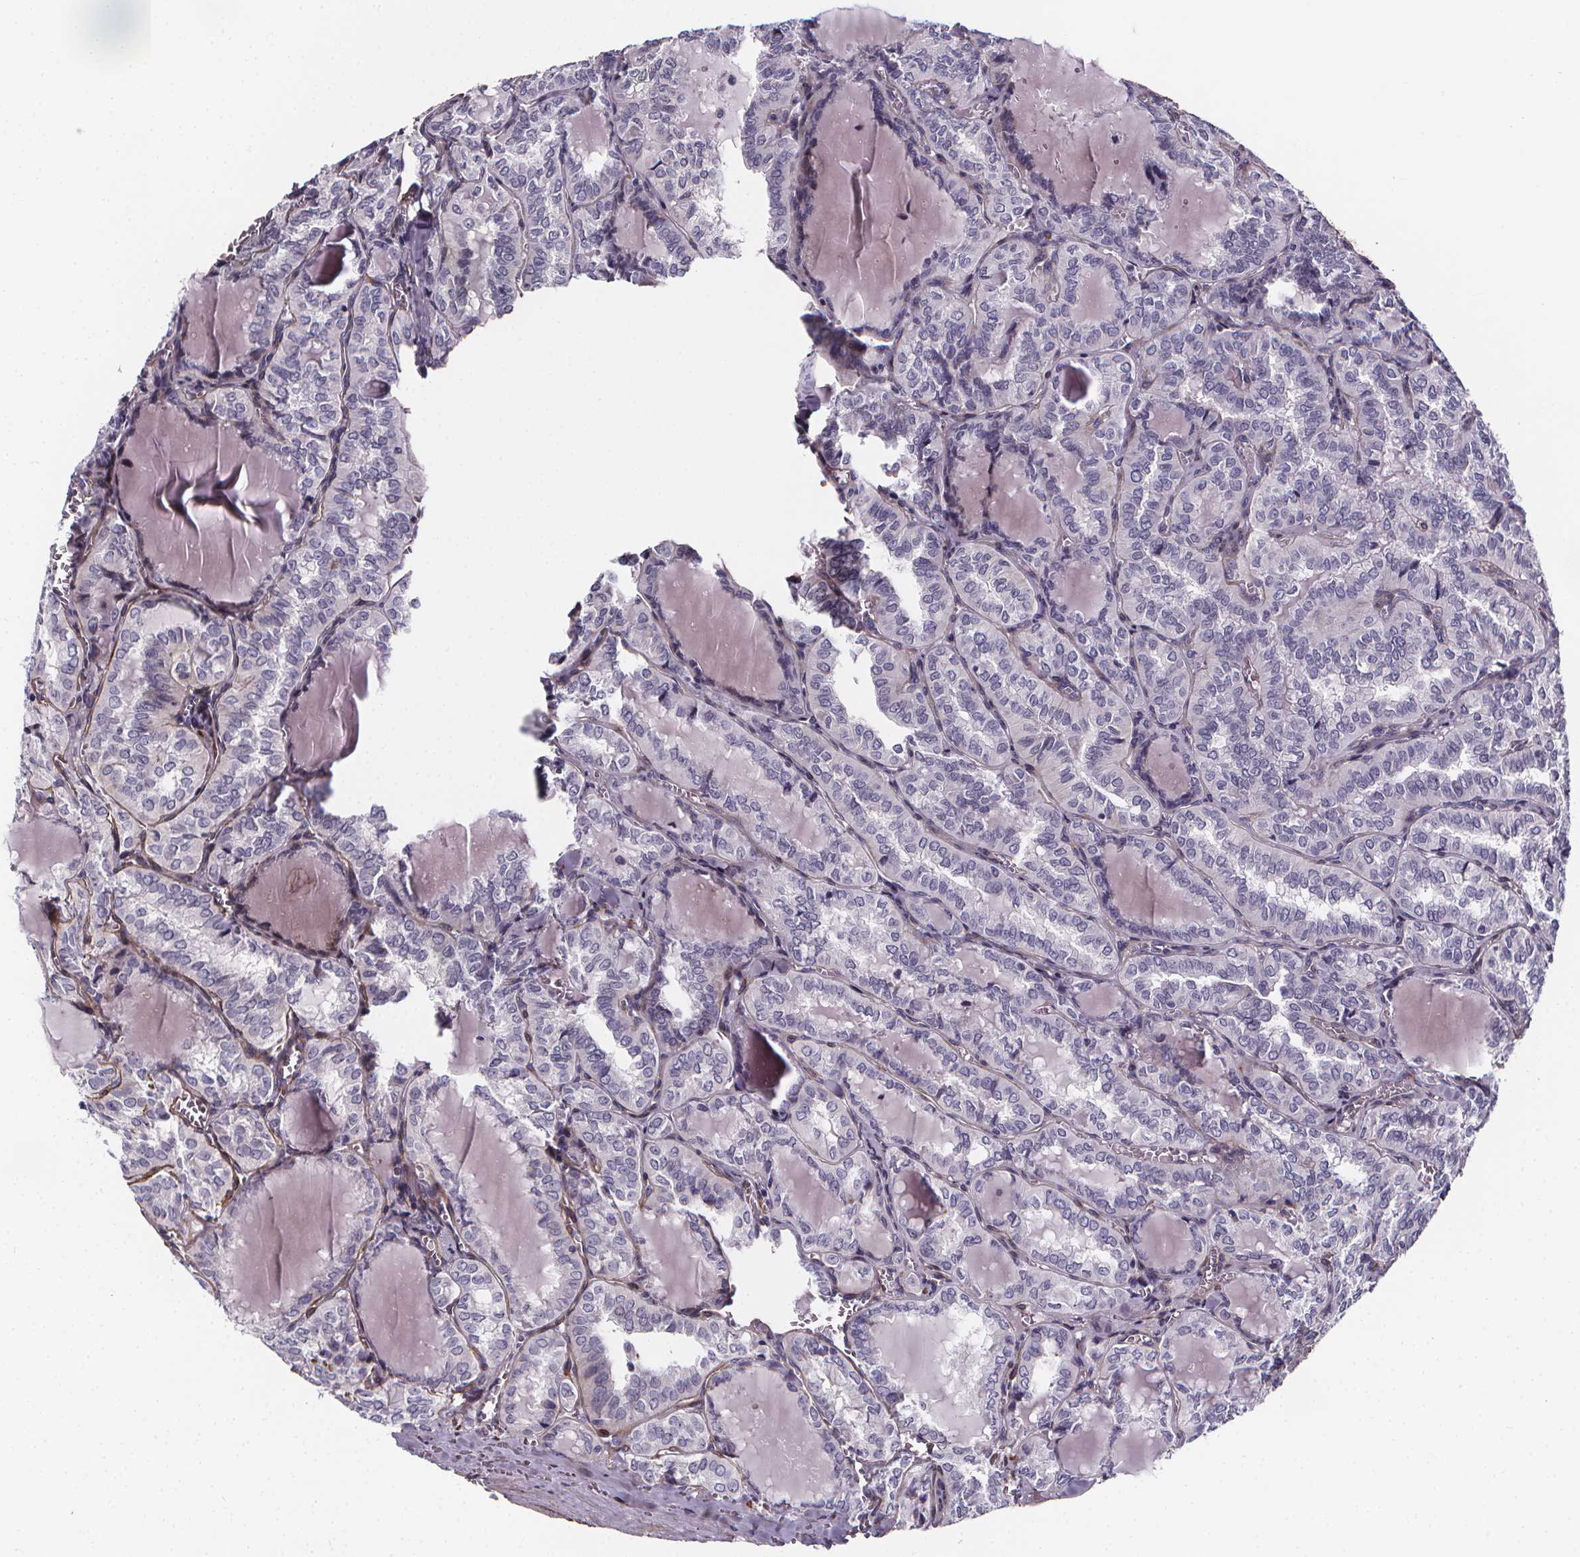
{"staining": {"intensity": "negative", "quantity": "none", "location": "none"}, "tissue": "thyroid cancer", "cell_type": "Tumor cells", "image_type": "cancer", "snomed": [{"axis": "morphology", "description": "Papillary adenocarcinoma, NOS"}, {"axis": "topography", "description": "Thyroid gland"}], "caption": "A micrograph of thyroid cancer stained for a protein shows no brown staining in tumor cells.", "gene": "AEBP1", "patient": {"sex": "female", "age": 41}}